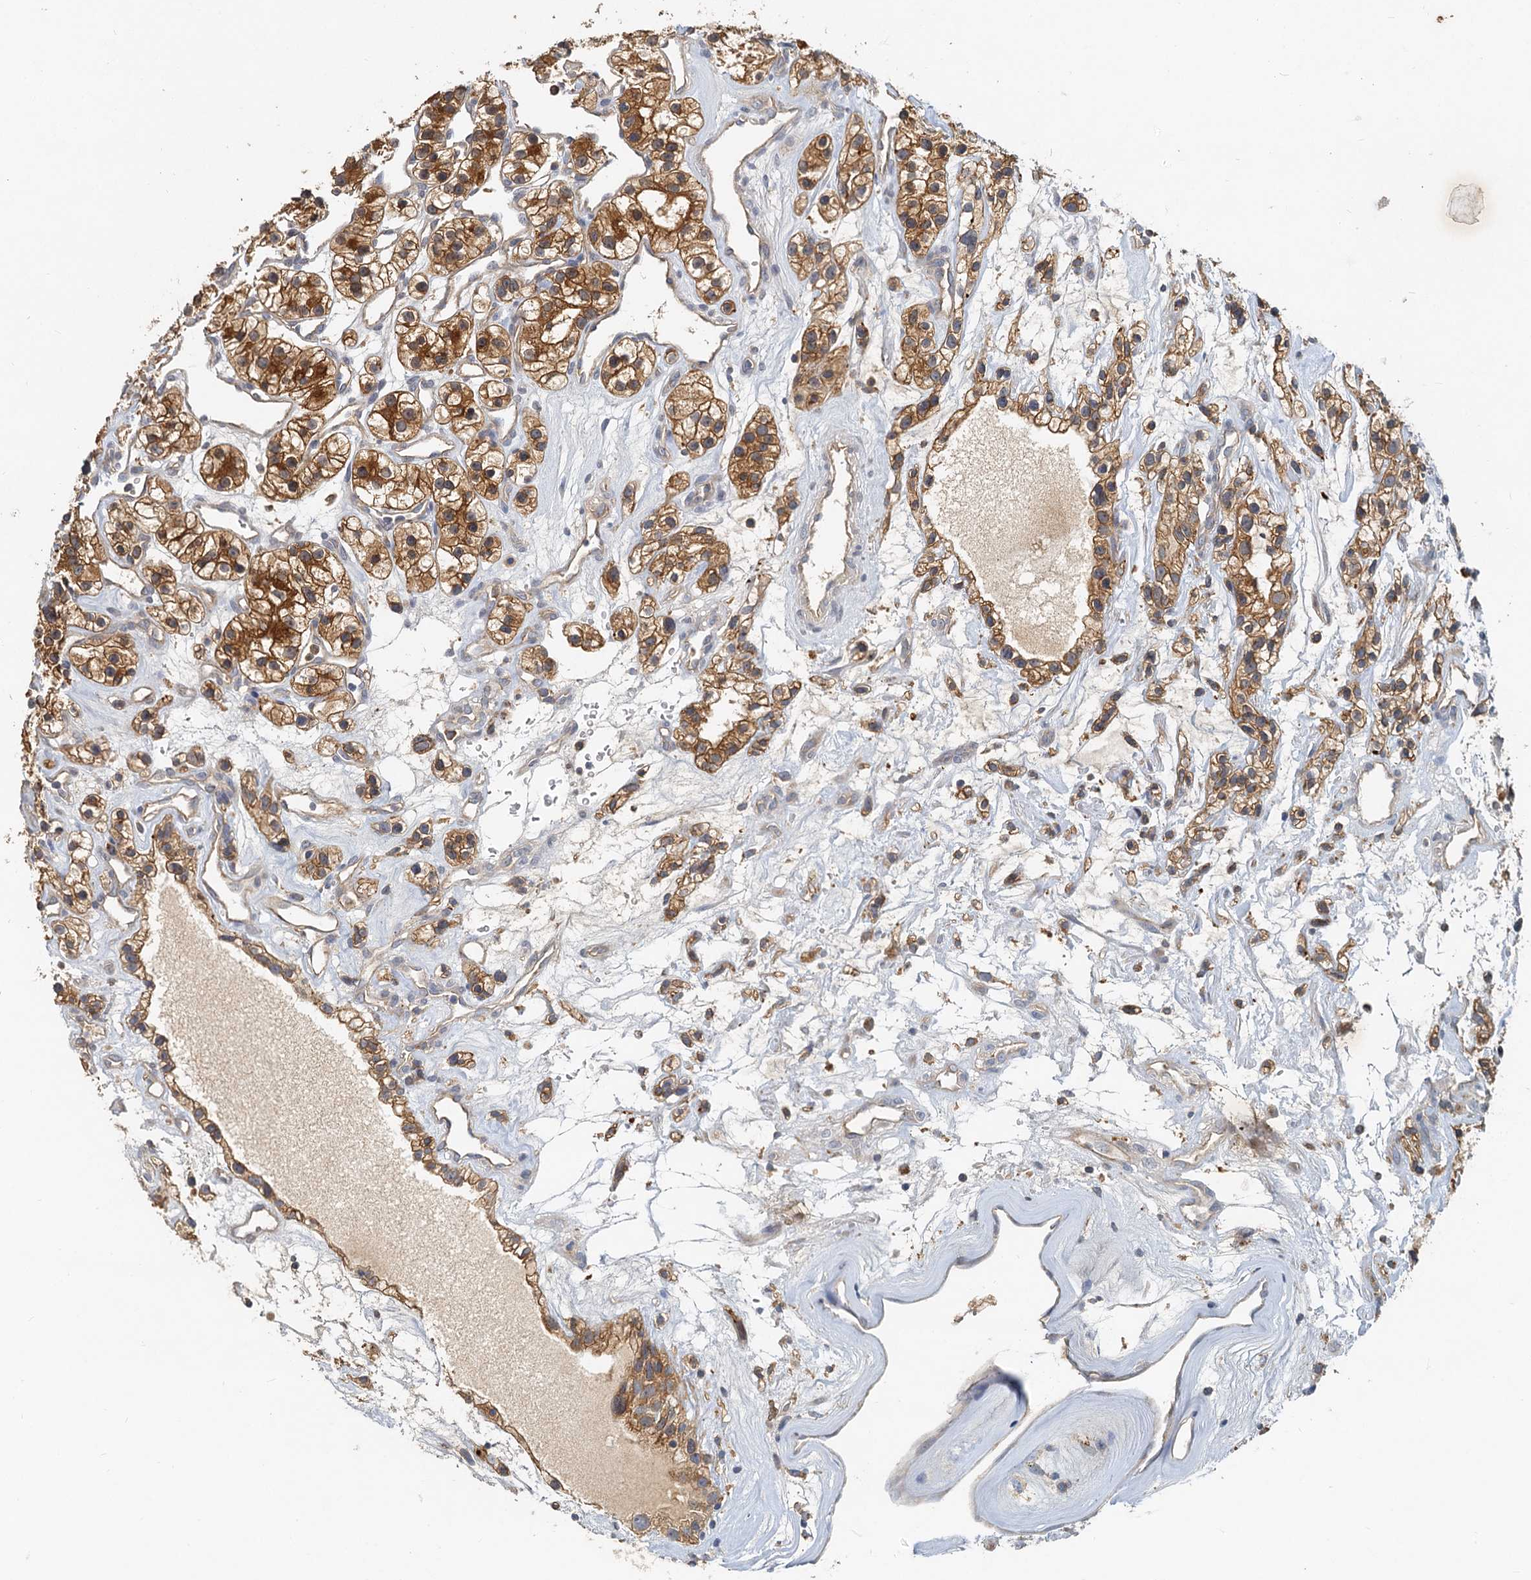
{"staining": {"intensity": "strong", "quantity": ">75%", "location": "cytoplasmic/membranous"}, "tissue": "renal cancer", "cell_type": "Tumor cells", "image_type": "cancer", "snomed": [{"axis": "morphology", "description": "Adenocarcinoma, NOS"}, {"axis": "topography", "description": "Kidney"}], "caption": "Immunohistochemical staining of renal cancer displays high levels of strong cytoplasmic/membranous expression in about >75% of tumor cells.", "gene": "TOLLIP", "patient": {"sex": "female", "age": 57}}